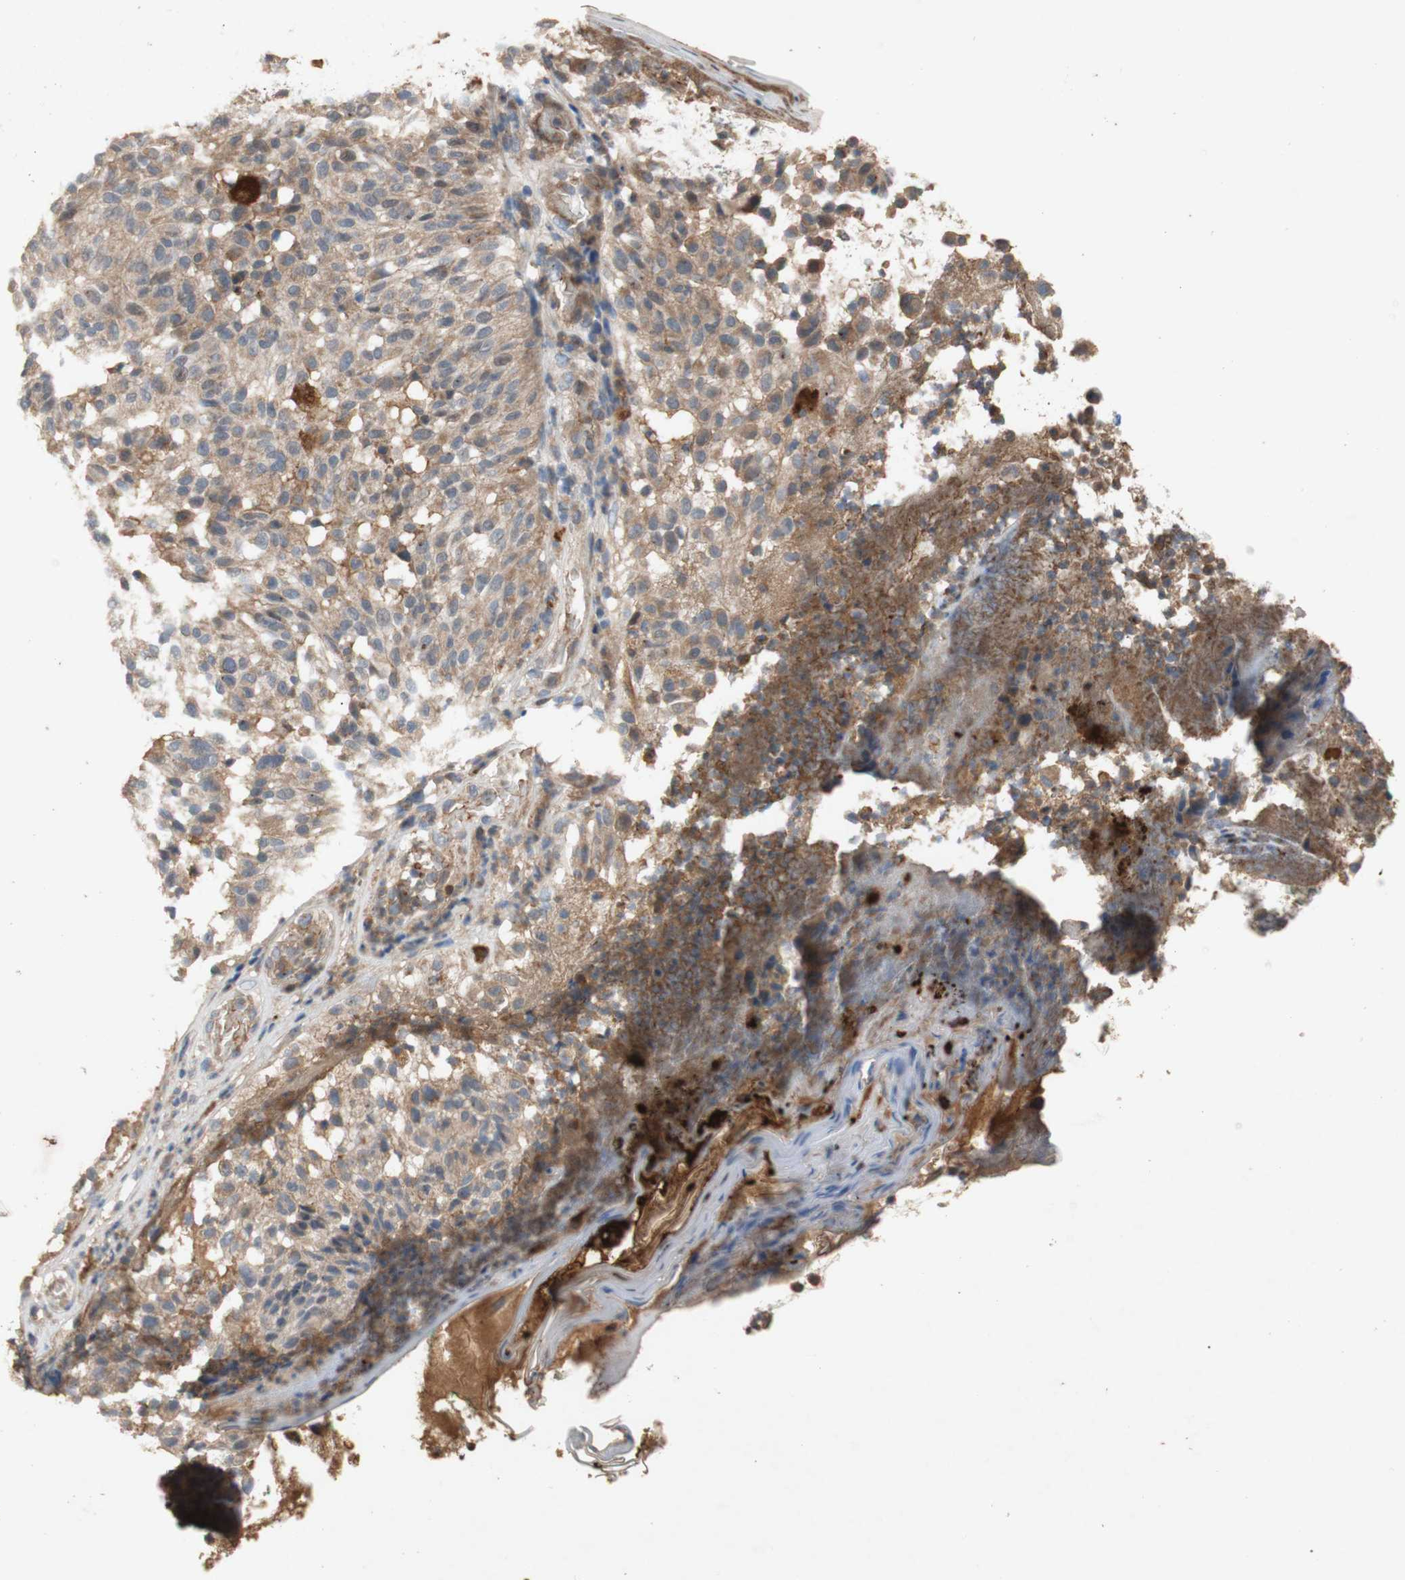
{"staining": {"intensity": "moderate", "quantity": ">75%", "location": "cytoplasmic/membranous"}, "tissue": "melanoma", "cell_type": "Tumor cells", "image_type": "cancer", "snomed": [{"axis": "morphology", "description": "Malignant melanoma, NOS"}, {"axis": "topography", "description": "Skin"}], "caption": "There is medium levels of moderate cytoplasmic/membranous positivity in tumor cells of malignant melanoma, as demonstrated by immunohistochemical staining (brown color).", "gene": "PKN1", "patient": {"sex": "female", "age": 46}}